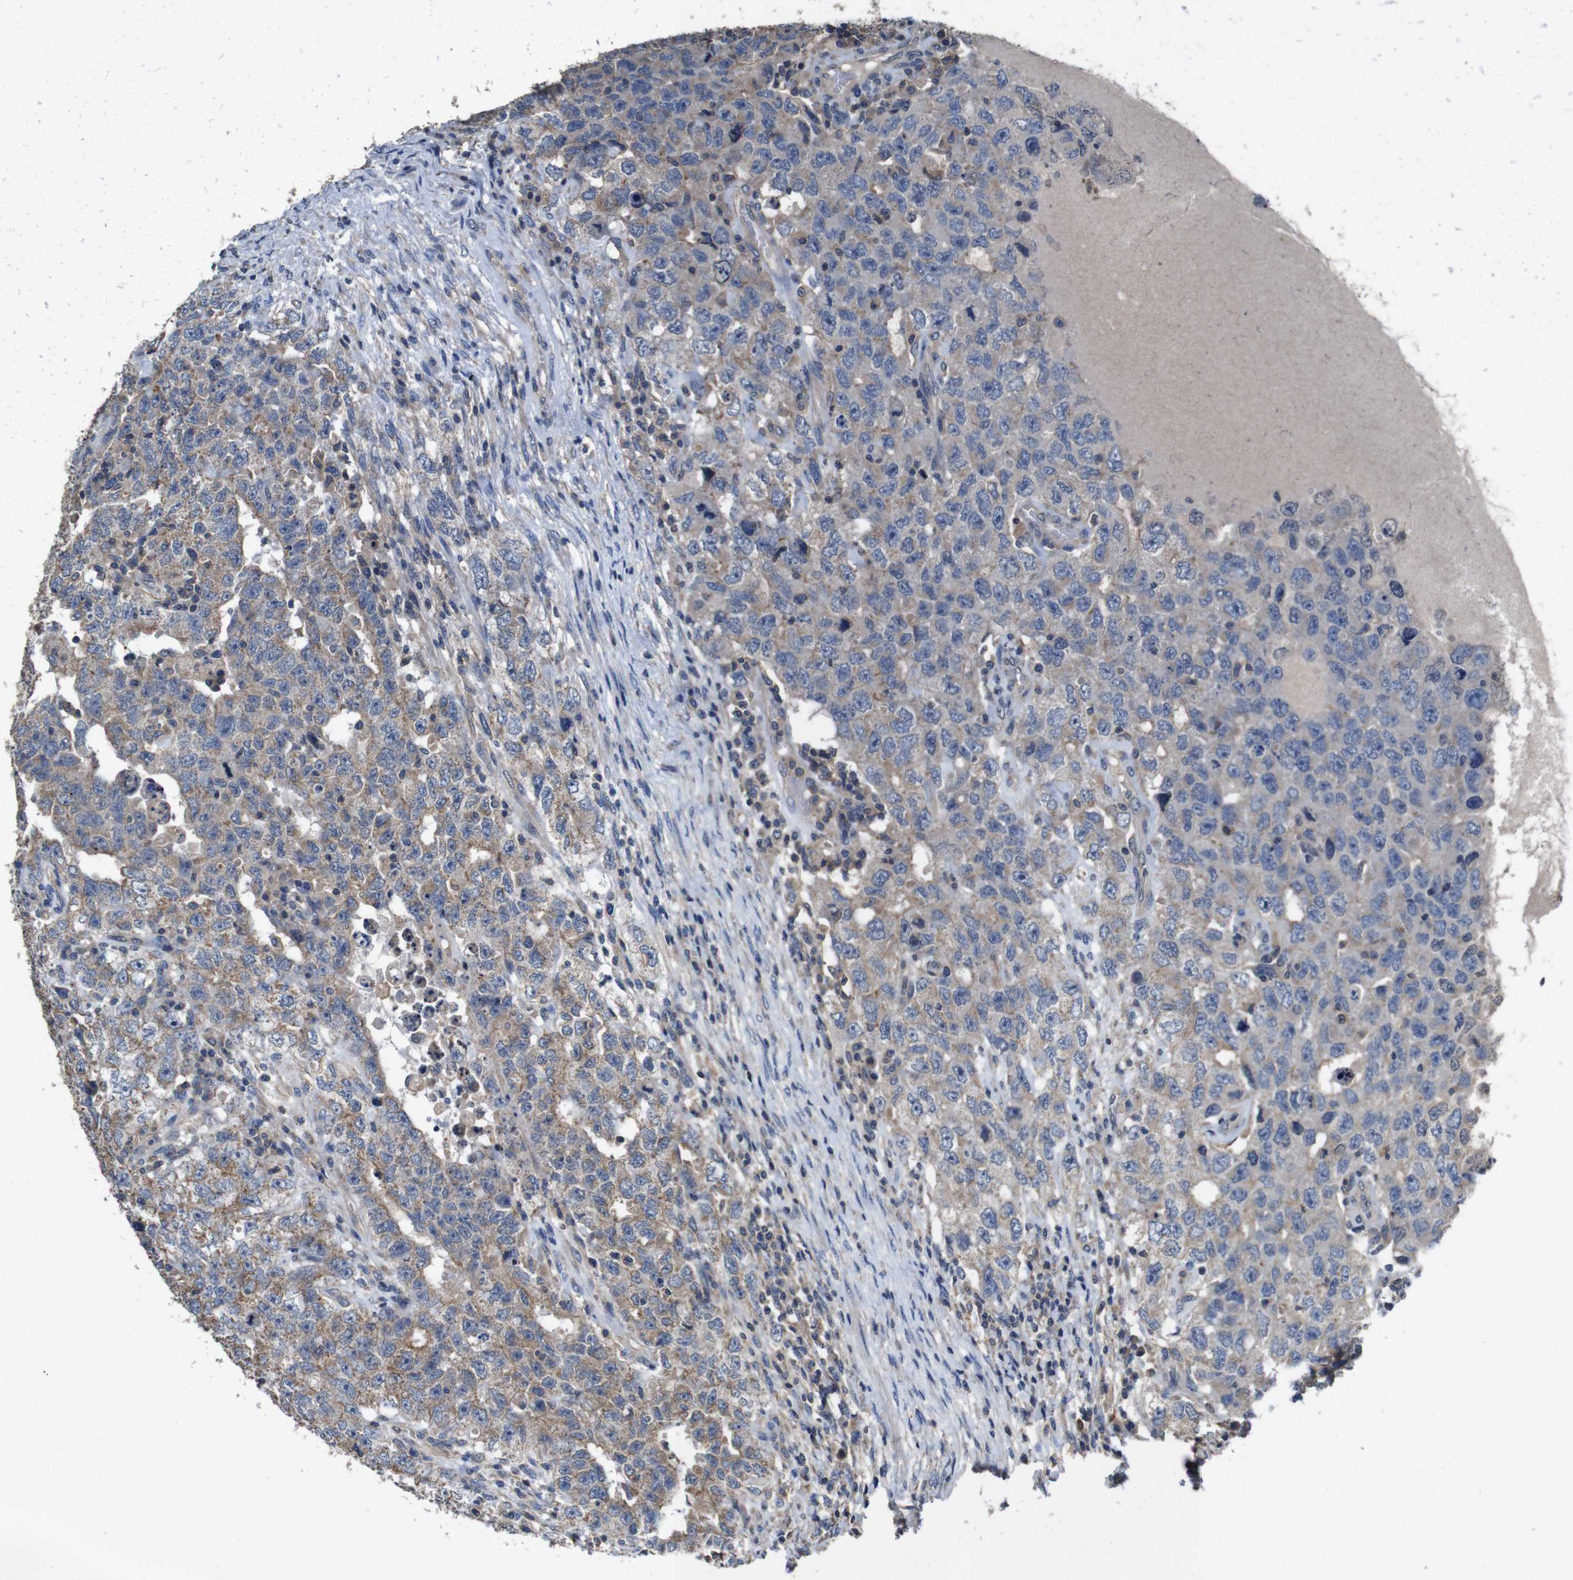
{"staining": {"intensity": "weak", "quantity": ">75%", "location": "cytoplasmic/membranous"}, "tissue": "testis cancer", "cell_type": "Tumor cells", "image_type": "cancer", "snomed": [{"axis": "morphology", "description": "Carcinoma, Embryonal, NOS"}, {"axis": "topography", "description": "Testis"}], "caption": "Testis embryonal carcinoma was stained to show a protein in brown. There is low levels of weak cytoplasmic/membranous staining in approximately >75% of tumor cells.", "gene": "GLIPR1", "patient": {"sex": "male", "age": 26}}